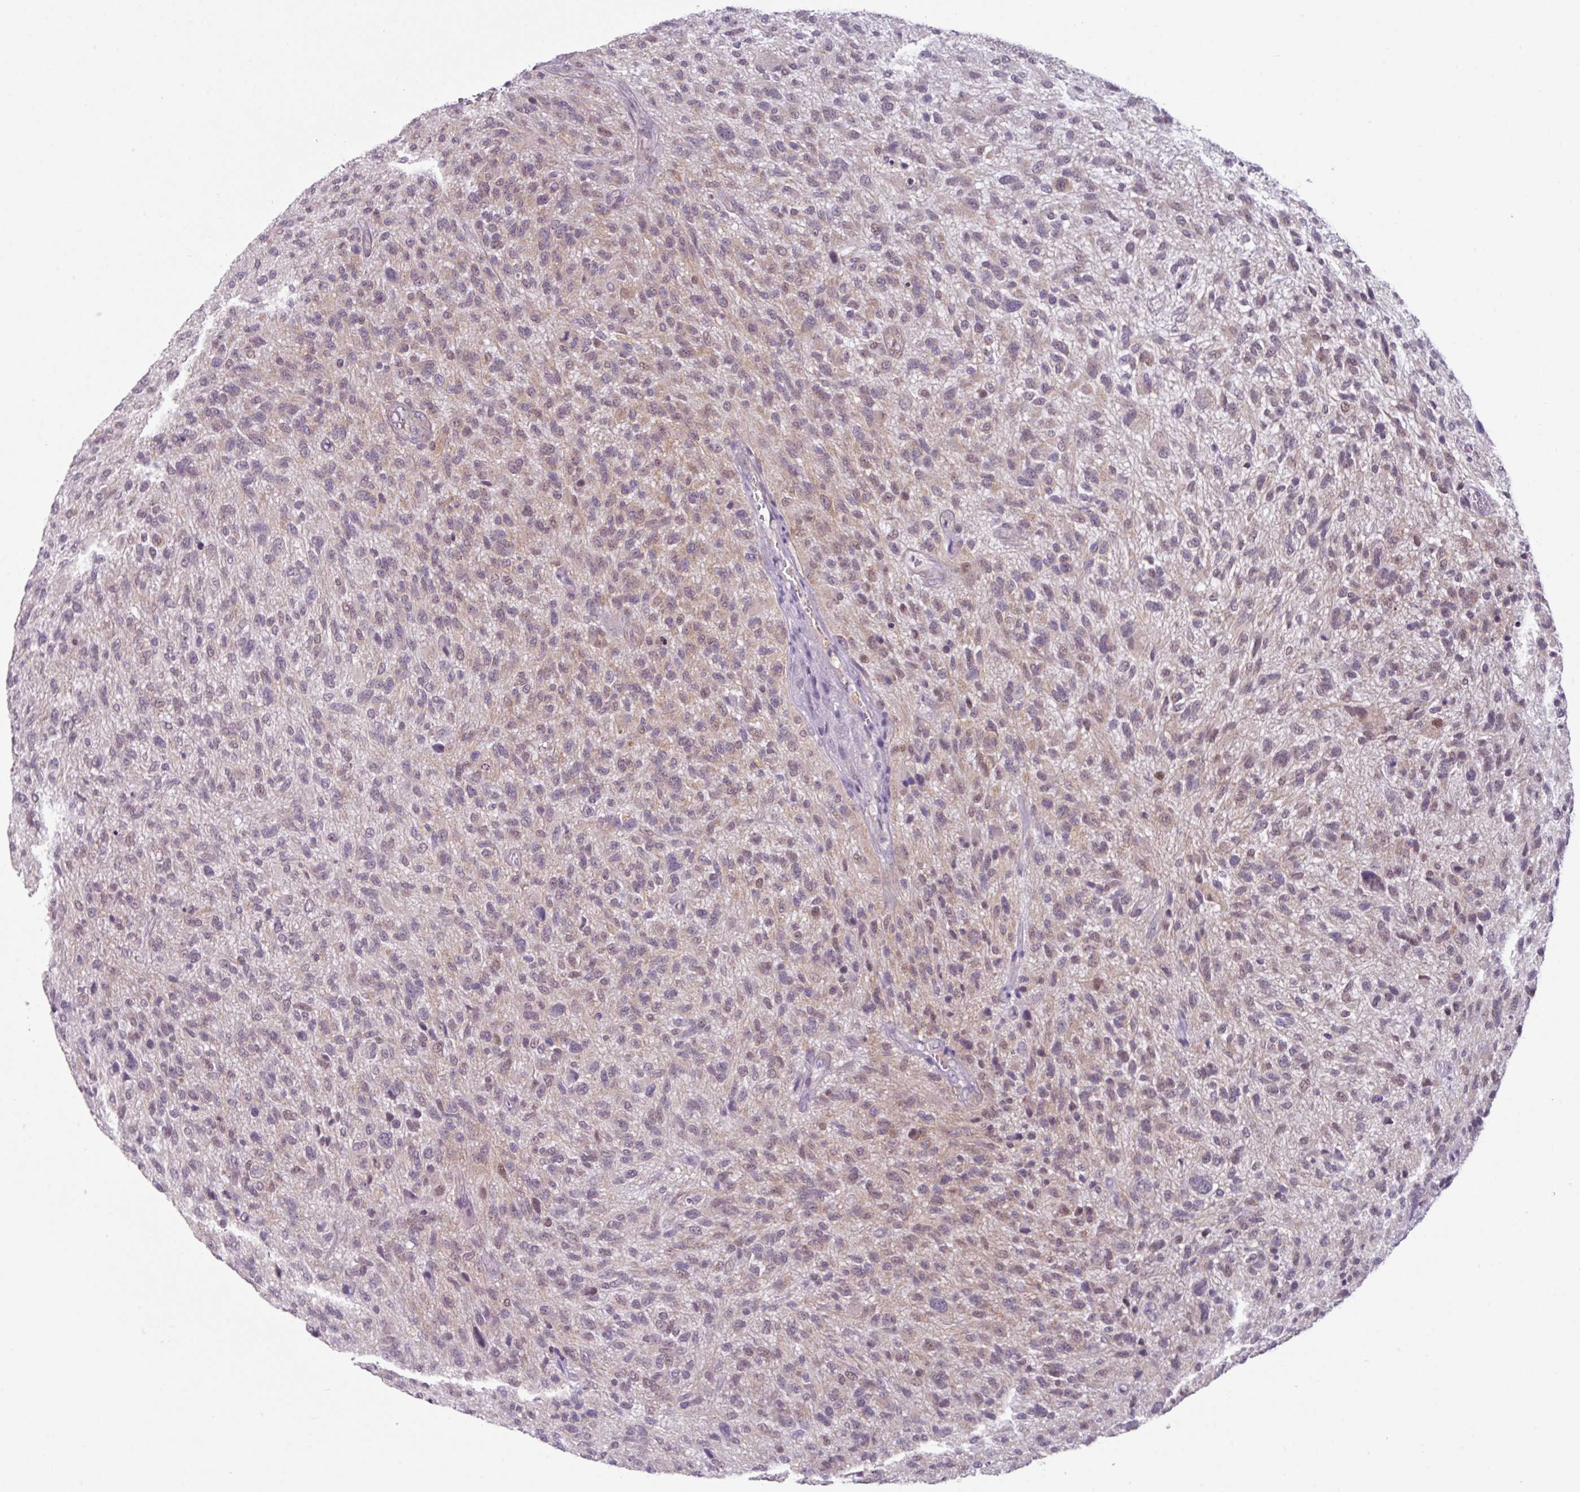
{"staining": {"intensity": "weak", "quantity": "25%-75%", "location": "cytoplasmic/membranous"}, "tissue": "glioma", "cell_type": "Tumor cells", "image_type": "cancer", "snomed": [{"axis": "morphology", "description": "Glioma, malignant, High grade"}, {"axis": "topography", "description": "Brain"}], "caption": "About 25%-75% of tumor cells in glioma exhibit weak cytoplasmic/membranous protein expression as visualized by brown immunohistochemical staining.", "gene": "TTLL12", "patient": {"sex": "male", "age": 47}}